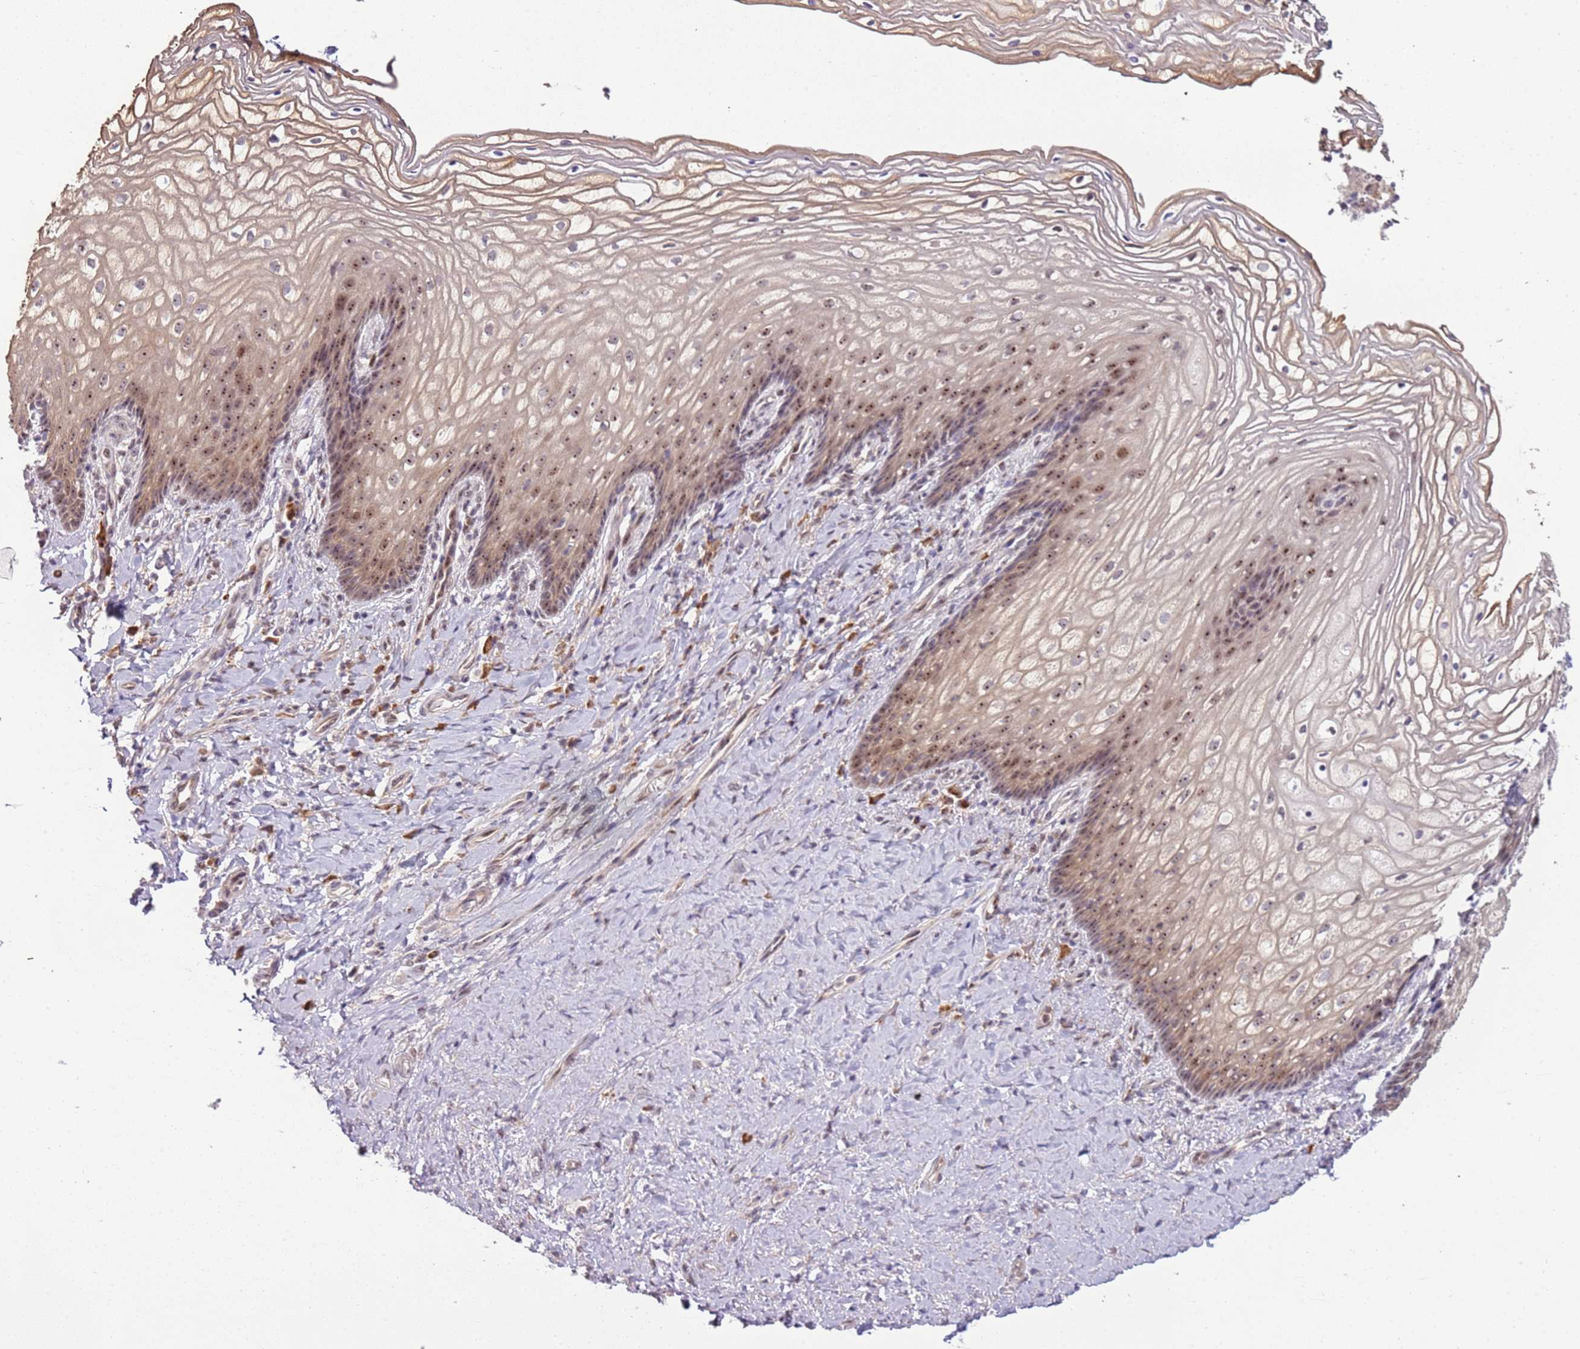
{"staining": {"intensity": "moderate", "quantity": ">75%", "location": "nuclear"}, "tissue": "vagina", "cell_type": "Squamous epithelial cells", "image_type": "normal", "snomed": [{"axis": "morphology", "description": "Normal tissue, NOS"}, {"axis": "topography", "description": "Vagina"}], "caption": "Immunohistochemistry (IHC) staining of benign vagina, which demonstrates medium levels of moderate nuclear staining in about >75% of squamous epithelial cells indicating moderate nuclear protein positivity. The staining was performed using DAB (3,3'-diaminobenzidine) (brown) for protein detection and nuclei were counterstained in hematoxylin (blue).", "gene": "UCMA", "patient": {"sex": "female", "age": 60}}